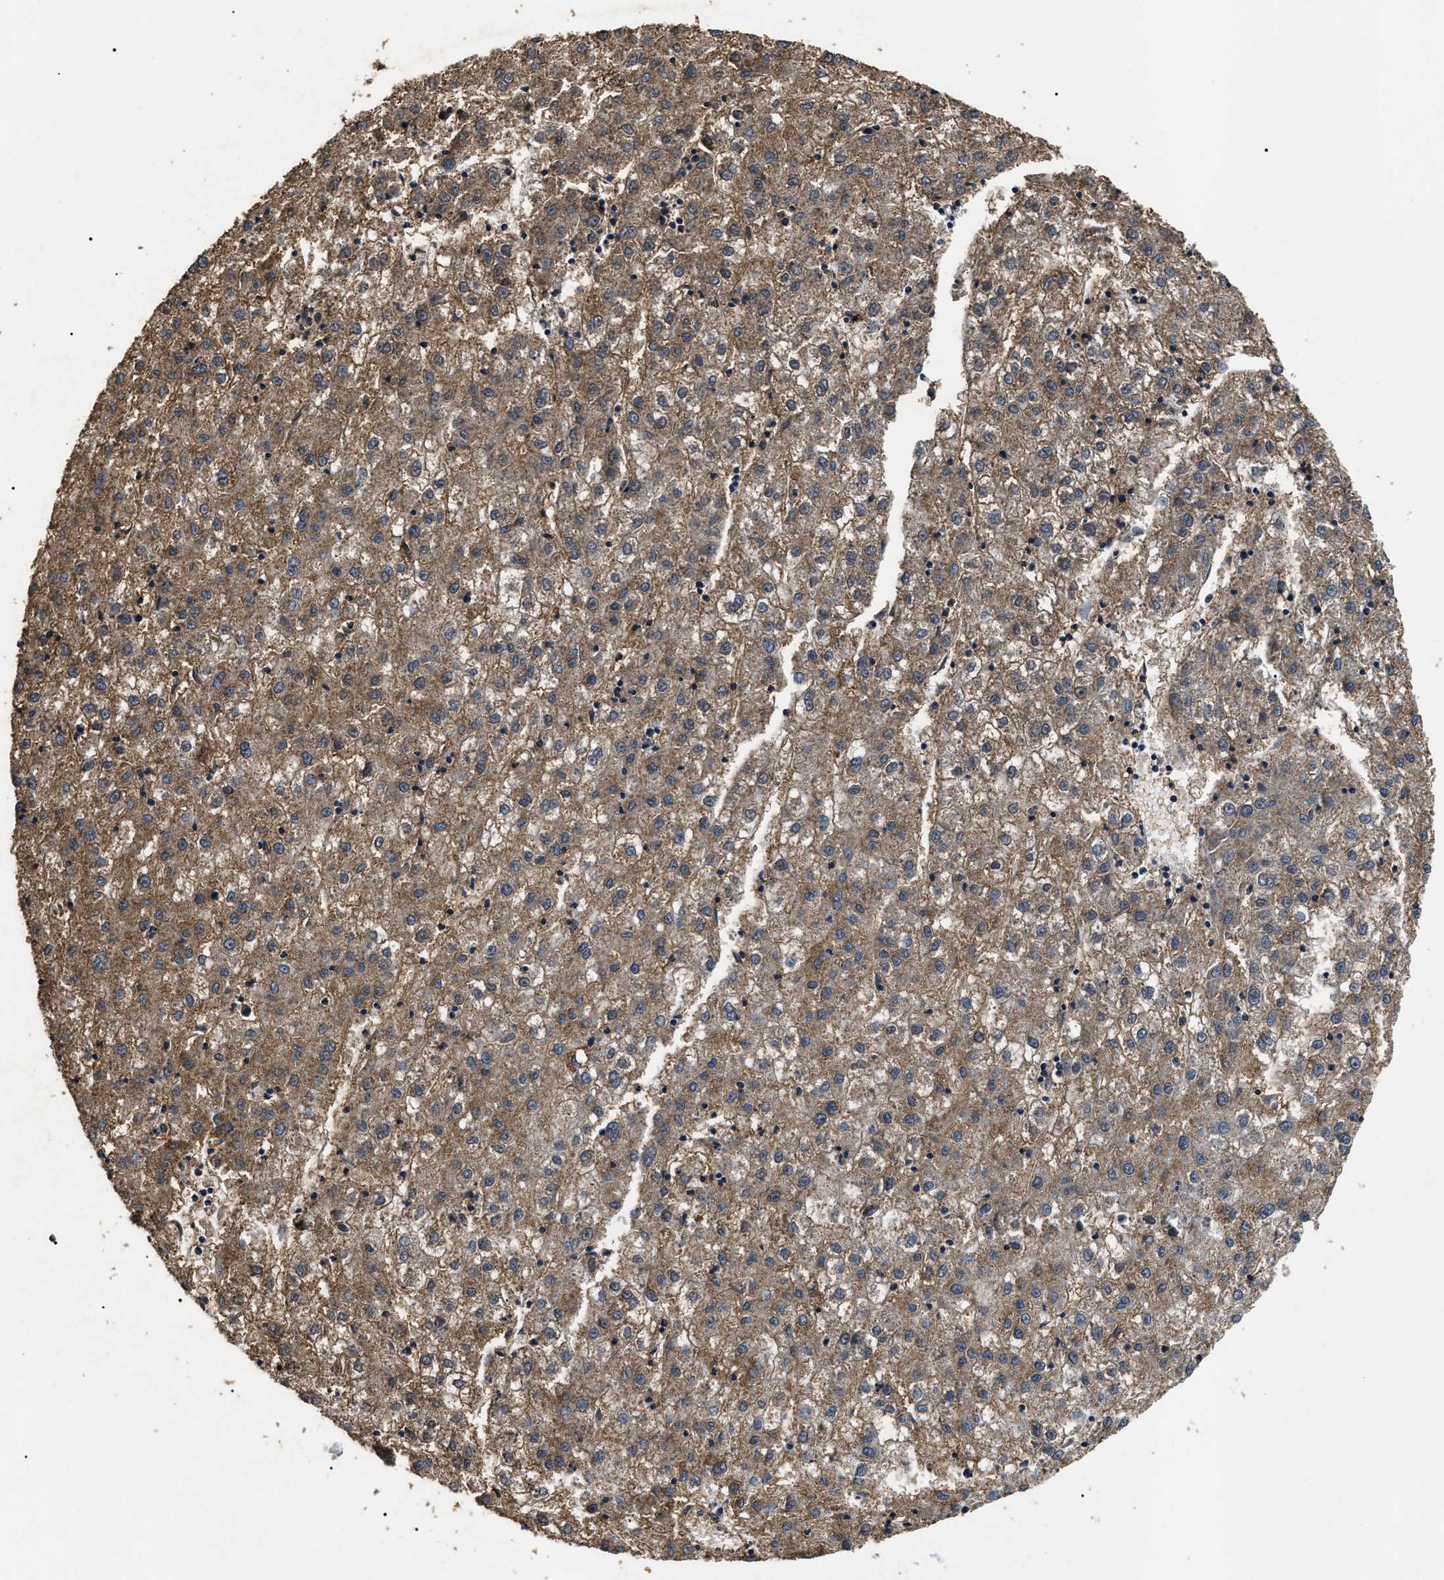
{"staining": {"intensity": "moderate", "quantity": ">75%", "location": "cytoplasmic/membranous"}, "tissue": "liver cancer", "cell_type": "Tumor cells", "image_type": "cancer", "snomed": [{"axis": "morphology", "description": "Carcinoma, Hepatocellular, NOS"}, {"axis": "topography", "description": "Liver"}], "caption": "High-magnification brightfield microscopy of liver cancer stained with DAB (3,3'-diaminobenzidine) (brown) and counterstained with hematoxylin (blue). tumor cells exhibit moderate cytoplasmic/membranous positivity is present in about>75% of cells.", "gene": "ANP32E", "patient": {"sex": "male", "age": 72}}